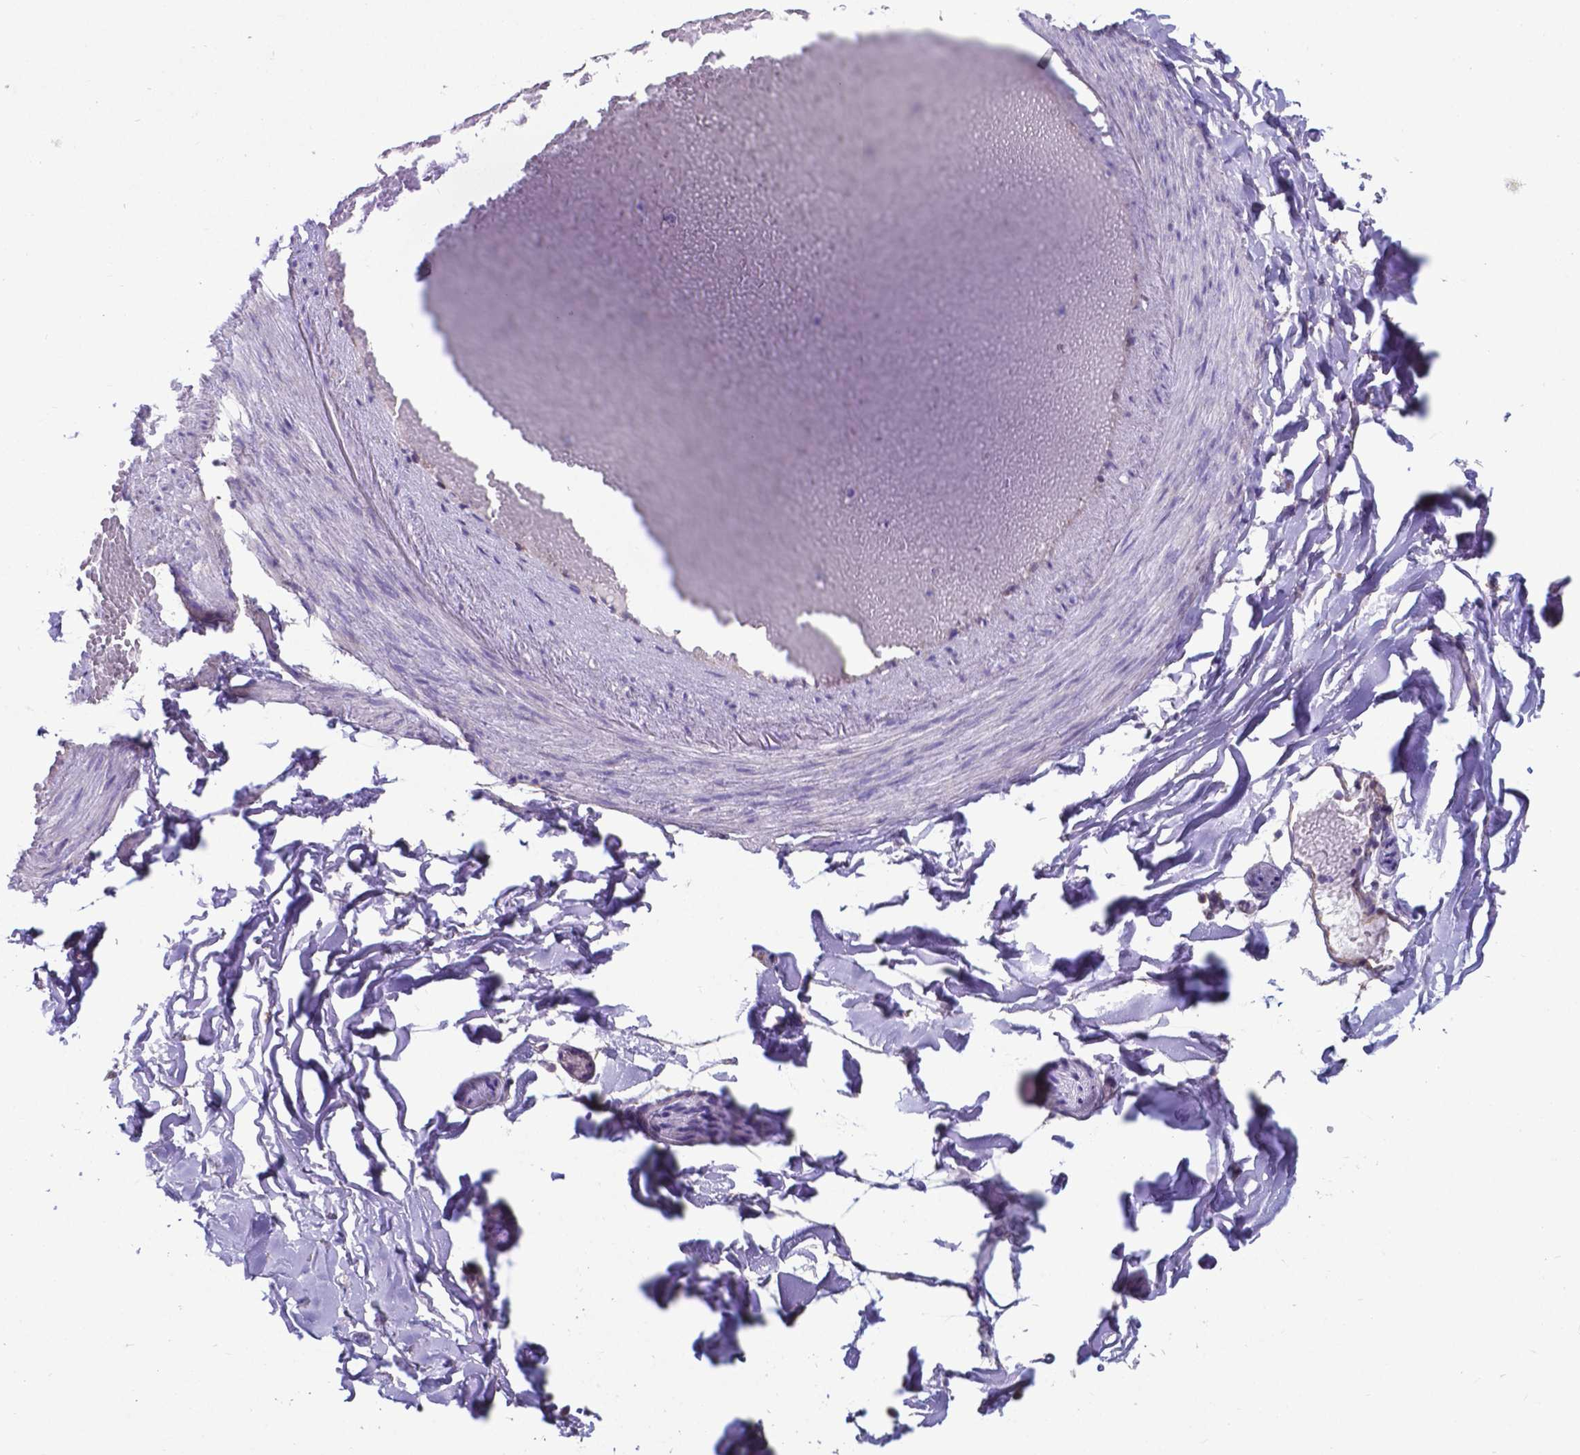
{"staining": {"intensity": "negative", "quantity": "none", "location": "none"}, "tissue": "adipose tissue", "cell_type": "Adipocytes", "image_type": "normal", "snomed": [{"axis": "morphology", "description": "Normal tissue, NOS"}, {"axis": "topography", "description": "Gallbladder"}, {"axis": "topography", "description": "Peripheral nerve tissue"}], "caption": "This is a micrograph of immunohistochemistry staining of unremarkable adipose tissue, which shows no staining in adipocytes. (IHC, brightfield microscopy, high magnification).", "gene": "RPL6", "patient": {"sex": "female", "age": 45}}